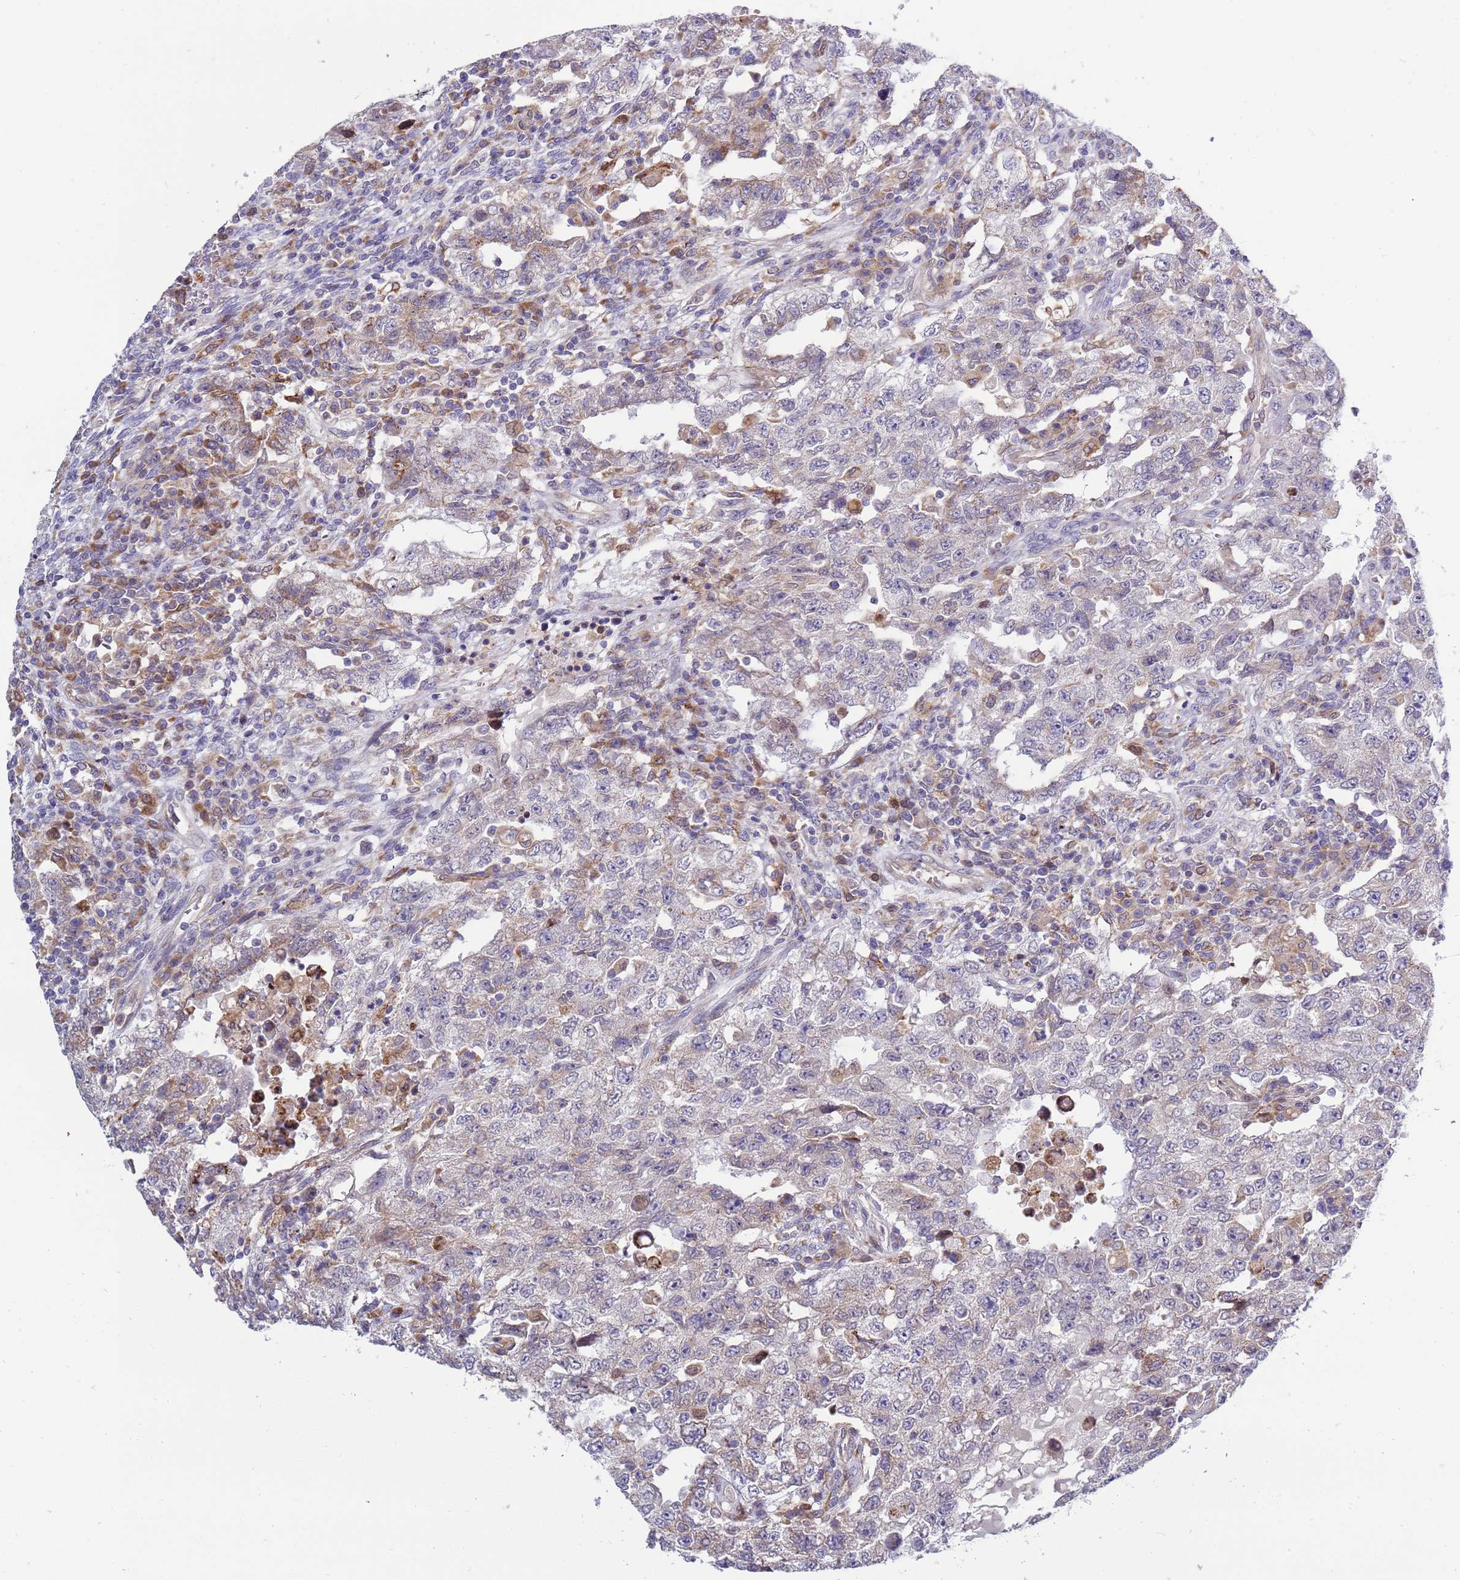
{"staining": {"intensity": "moderate", "quantity": "<25%", "location": "cytoplasmic/membranous"}, "tissue": "testis cancer", "cell_type": "Tumor cells", "image_type": "cancer", "snomed": [{"axis": "morphology", "description": "Carcinoma, Embryonal, NOS"}, {"axis": "topography", "description": "Testis"}], "caption": "This photomicrograph exhibits embryonal carcinoma (testis) stained with IHC to label a protein in brown. The cytoplasmic/membranous of tumor cells show moderate positivity for the protein. Nuclei are counter-stained blue.", "gene": "RAPGEF4", "patient": {"sex": "male", "age": 26}}